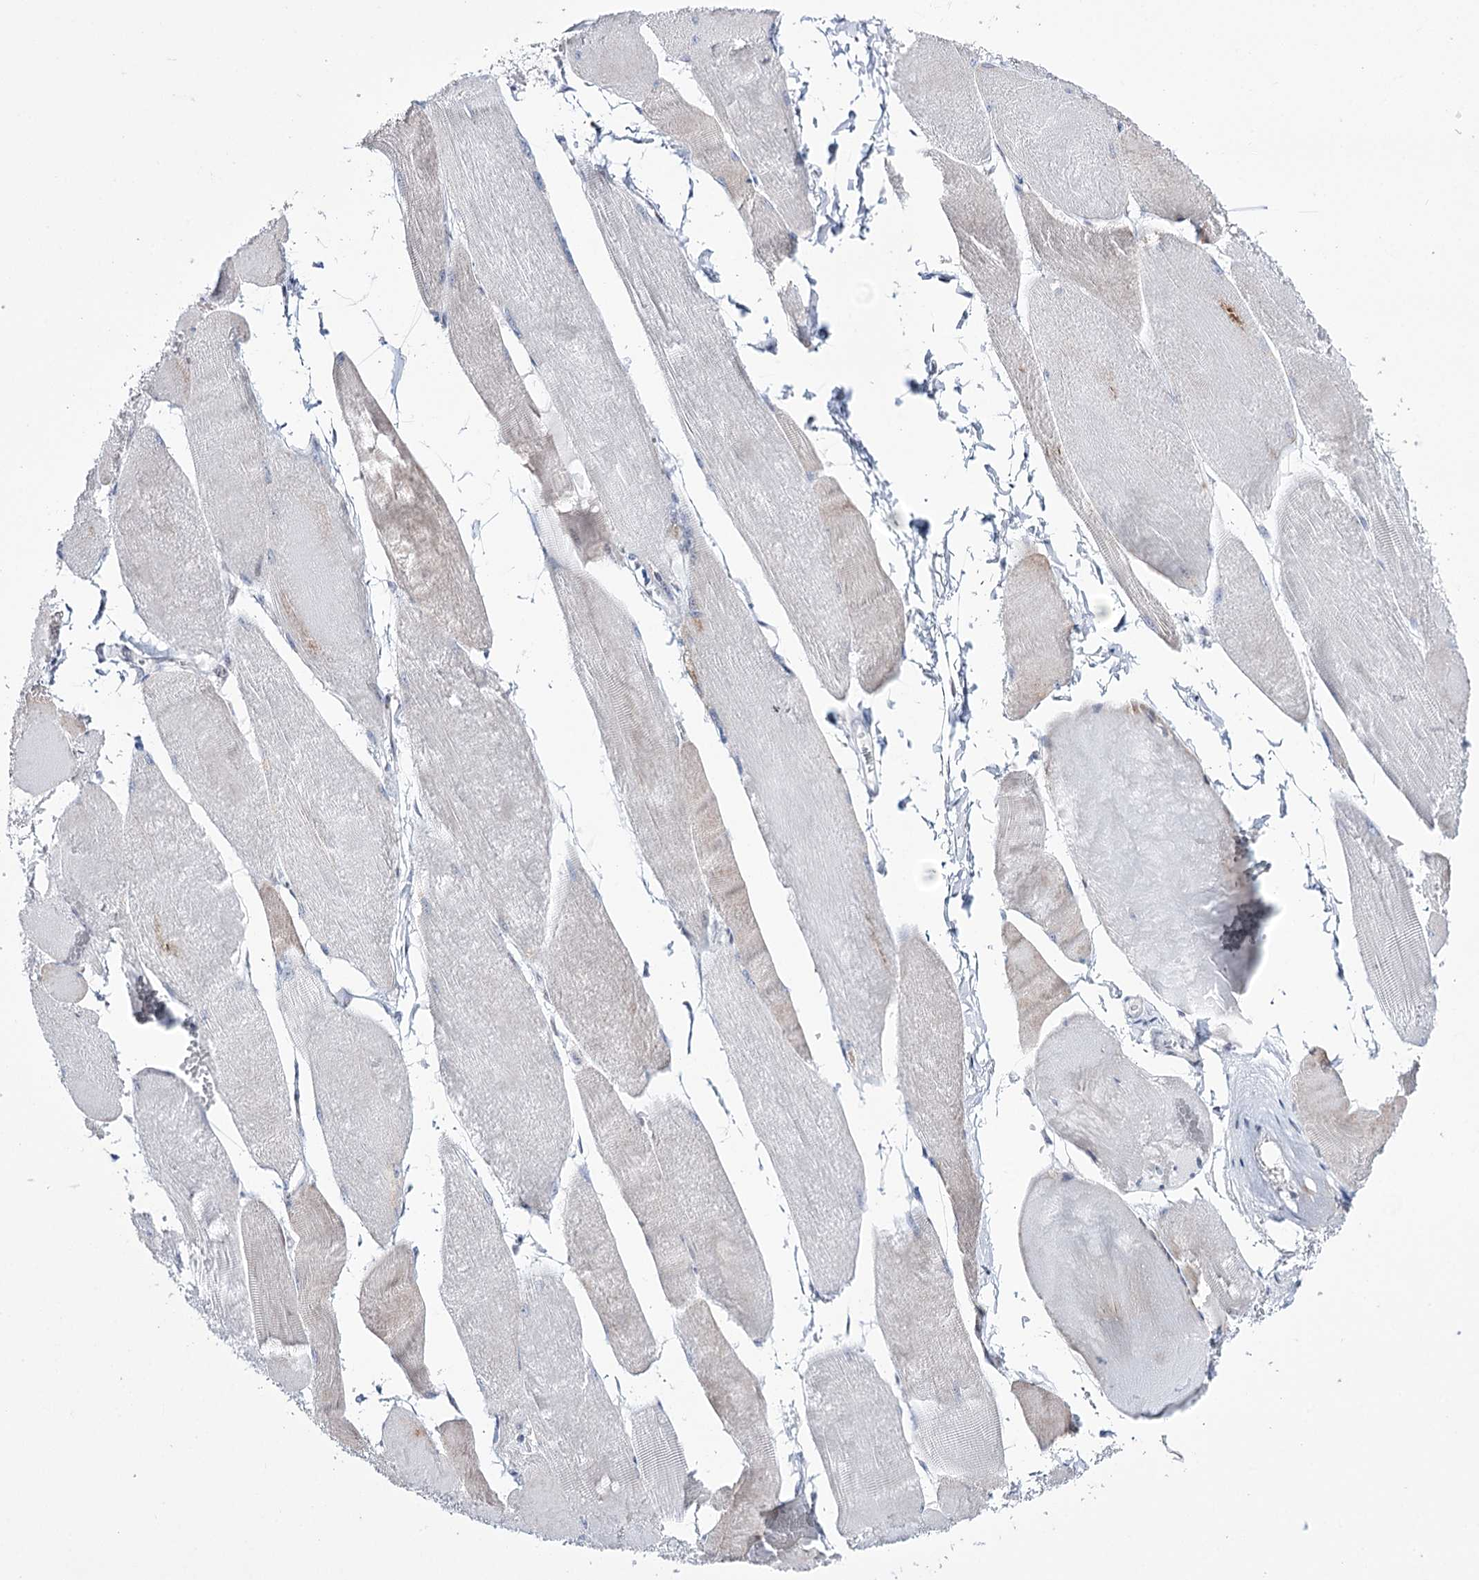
{"staining": {"intensity": "weak", "quantity": "<25%", "location": "cytoplasmic/membranous"}, "tissue": "skeletal muscle", "cell_type": "Myocytes", "image_type": "normal", "snomed": [{"axis": "morphology", "description": "Normal tissue, NOS"}, {"axis": "morphology", "description": "Basal cell carcinoma"}, {"axis": "topography", "description": "Skeletal muscle"}], "caption": "IHC micrograph of unremarkable skeletal muscle stained for a protein (brown), which reveals no expression in myocytes.", "gene": "RBM15B", "patient": {"sex": "female", "age": 64}}